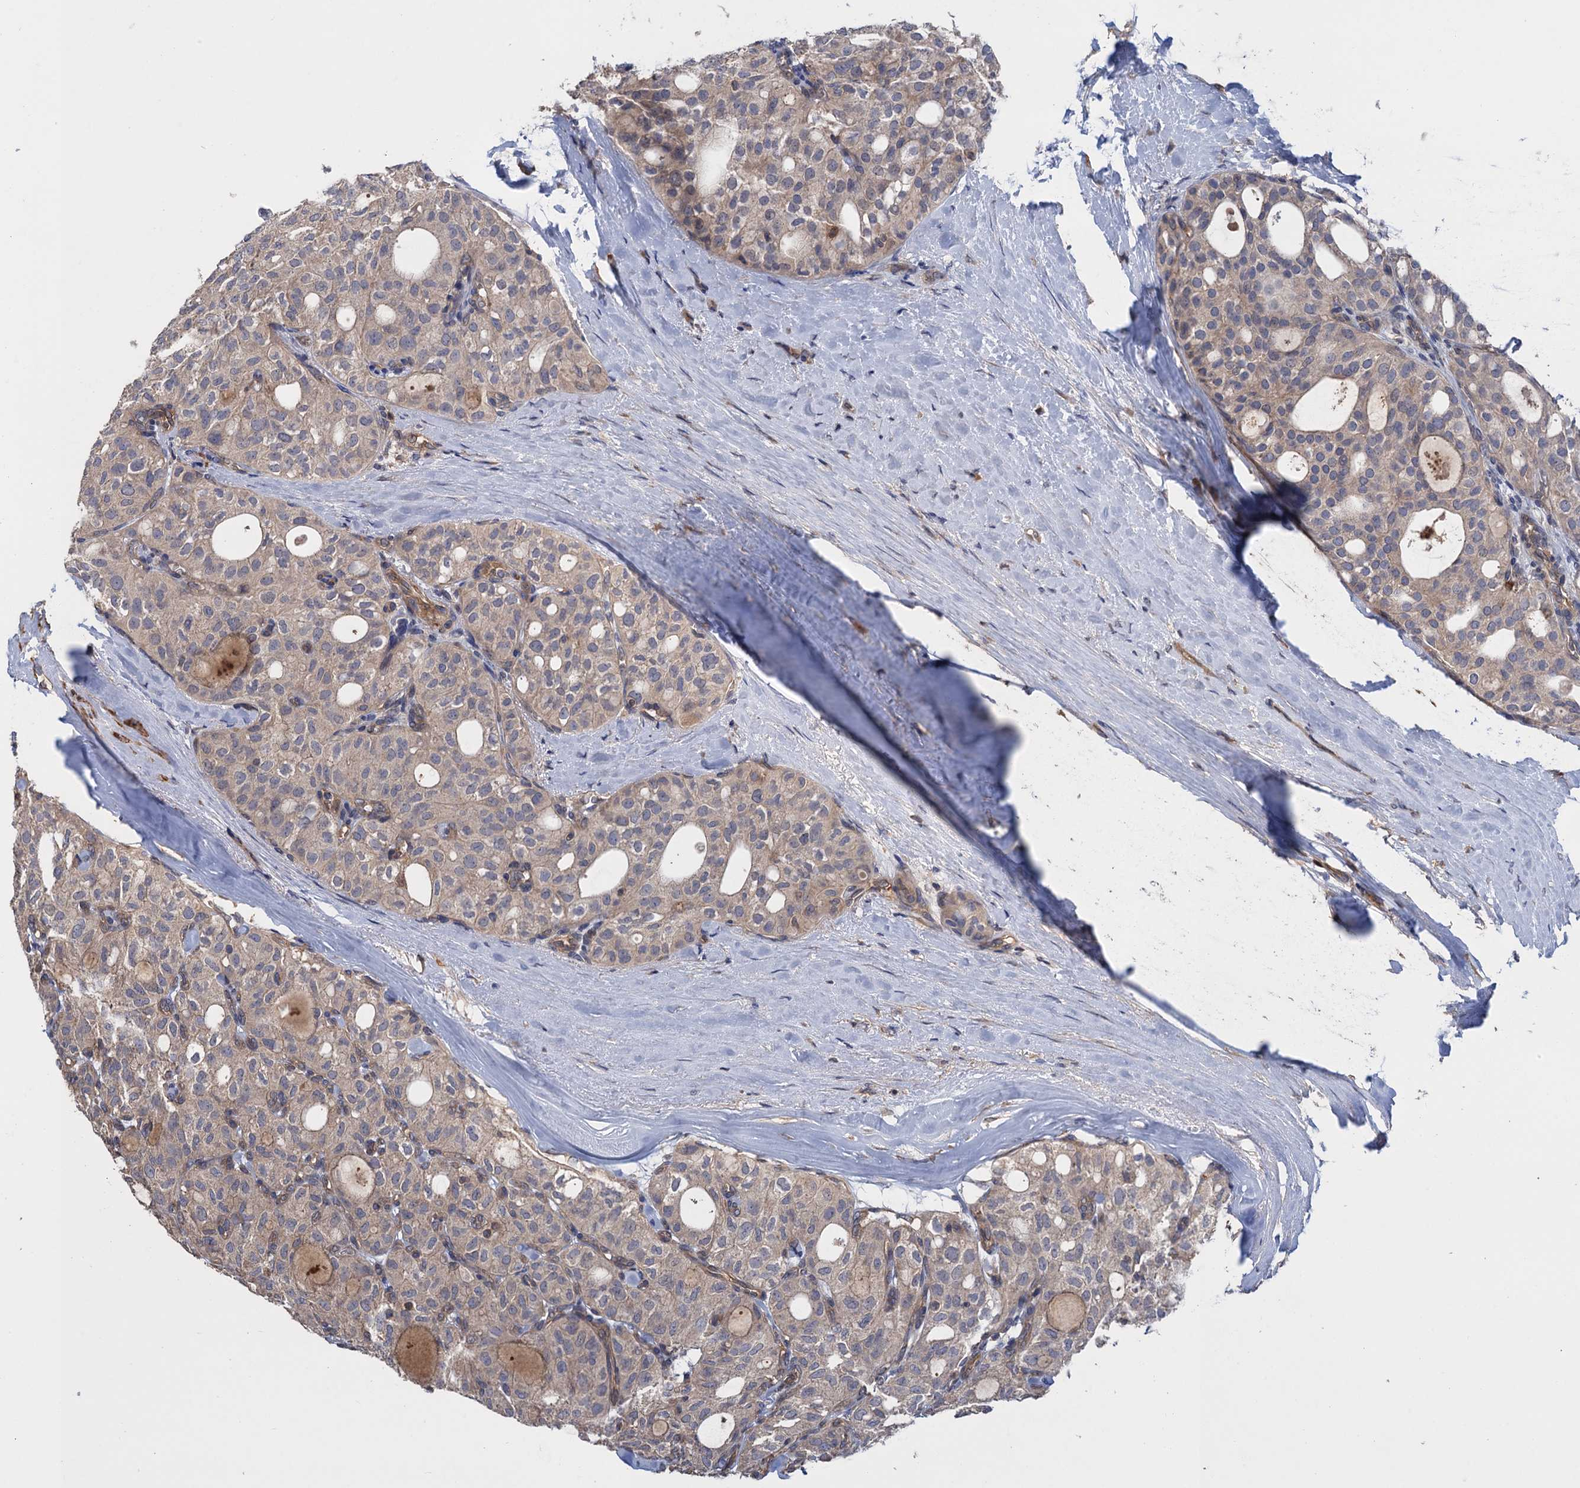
{"staining": {"intensity": "weak", "quantity": "<25%", "location": "cytoplasmic/membranous"}, "tissue": "thyroid cancer", "cell_type": "Tumor cells", "image_type": "cancer", "snomed": [{"axis": "morphology", "description": "Follicular adenoma carcinoma, NOS"}, {"axis": "topography", "description": "Thyroid gland"}], "caption": "Tumor cells are negative for protein expression in human thyroid cancer.", "gene": "DGKA", "patient": {"sex": "male", "age": 75}}